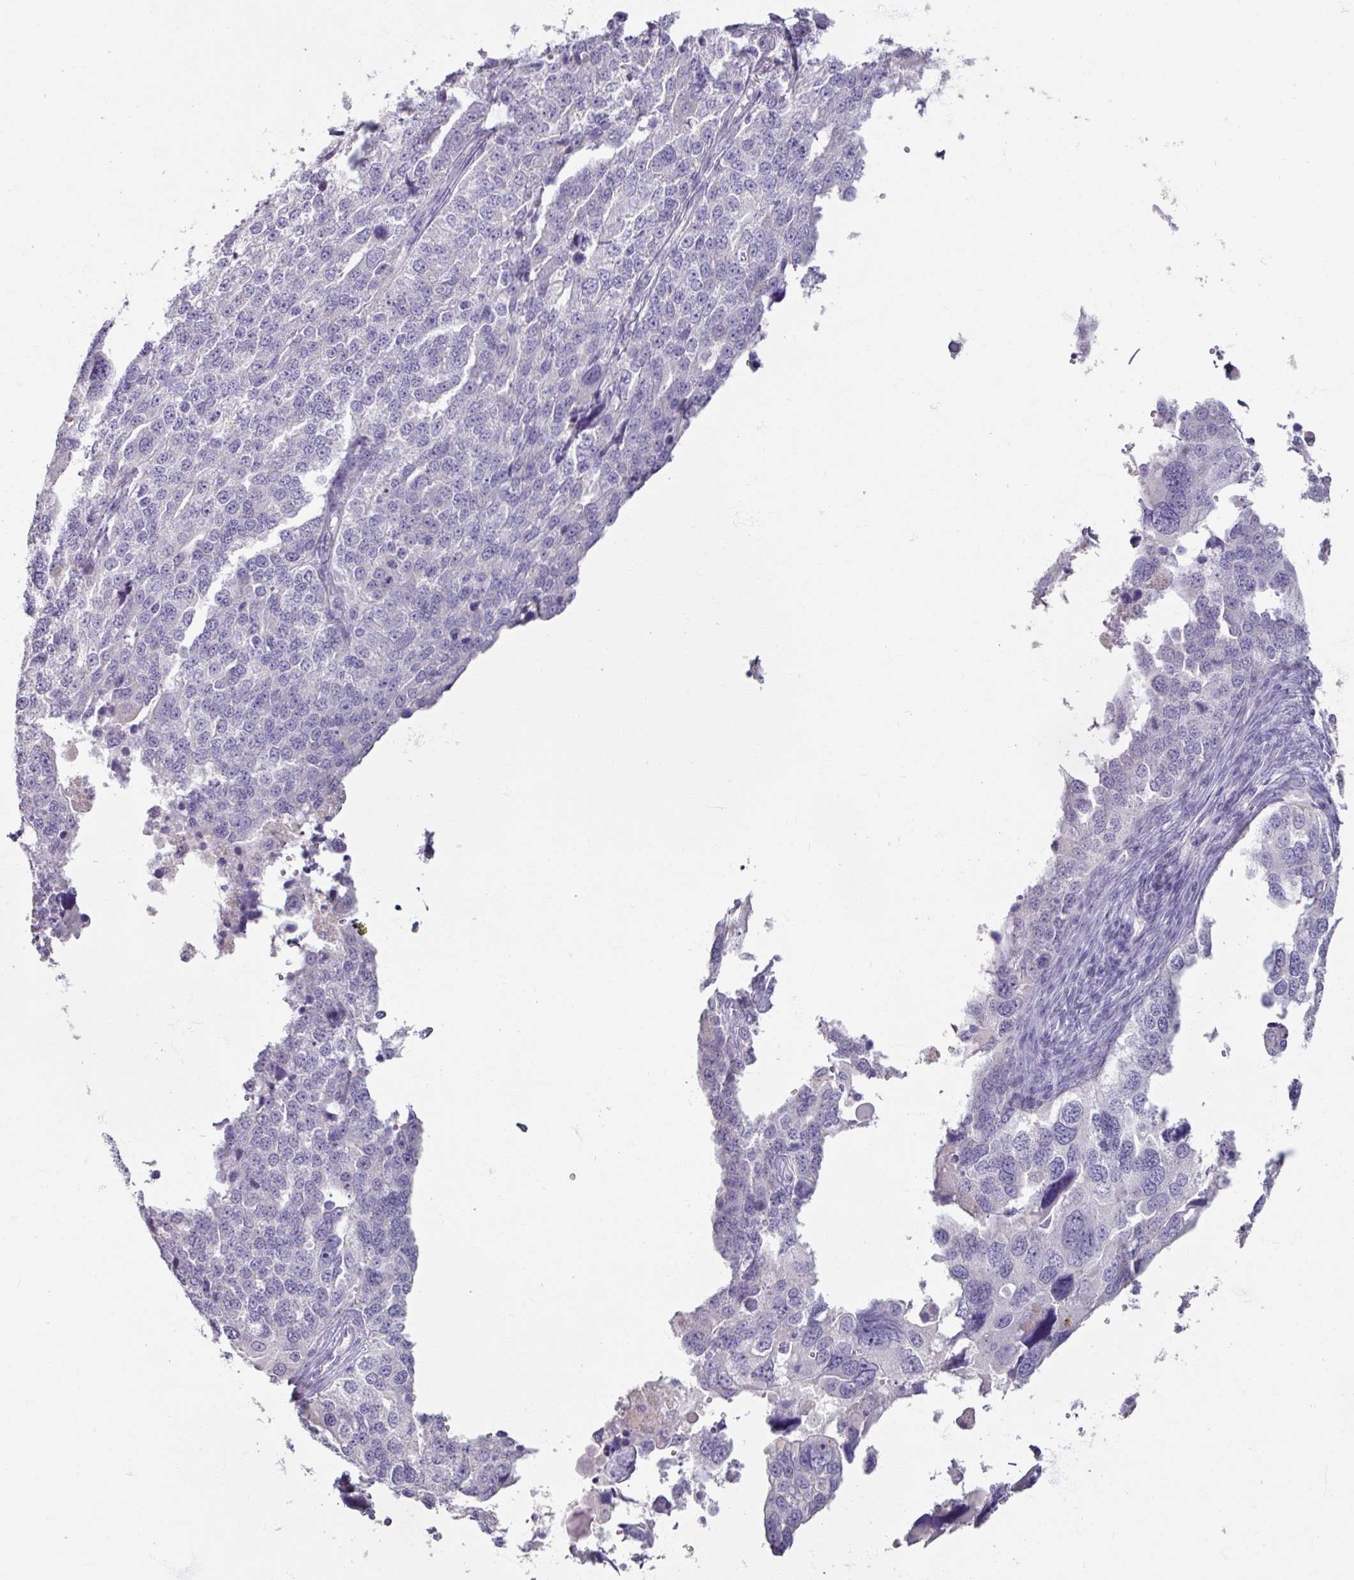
{"staining": {"intensity": "negative", "quantity": "none", "location": "none"}, "tissue": "ovarian cancer", "cell_type": "Tumor cells", "image_type": "cancer", "snomed": [{"axis": "morphology", "description": "Cystadenocarcinoma, serous, NOS"}, {"axis": "topography", "description": "Ovary"}], "caption": "Immunohistochemical staining of ovarian cancer (serous cystadenocarcinoma) demonstrates no significant expression in tumor cells. (Stains: DAB (3,3'-diaminobenzidine) IHC with hematoxylin counter stain, Microscopy: brightfield microscopy at high magnification).", "gene": "SLC27A5", "patient": {"sex": "female", "age": 76}}